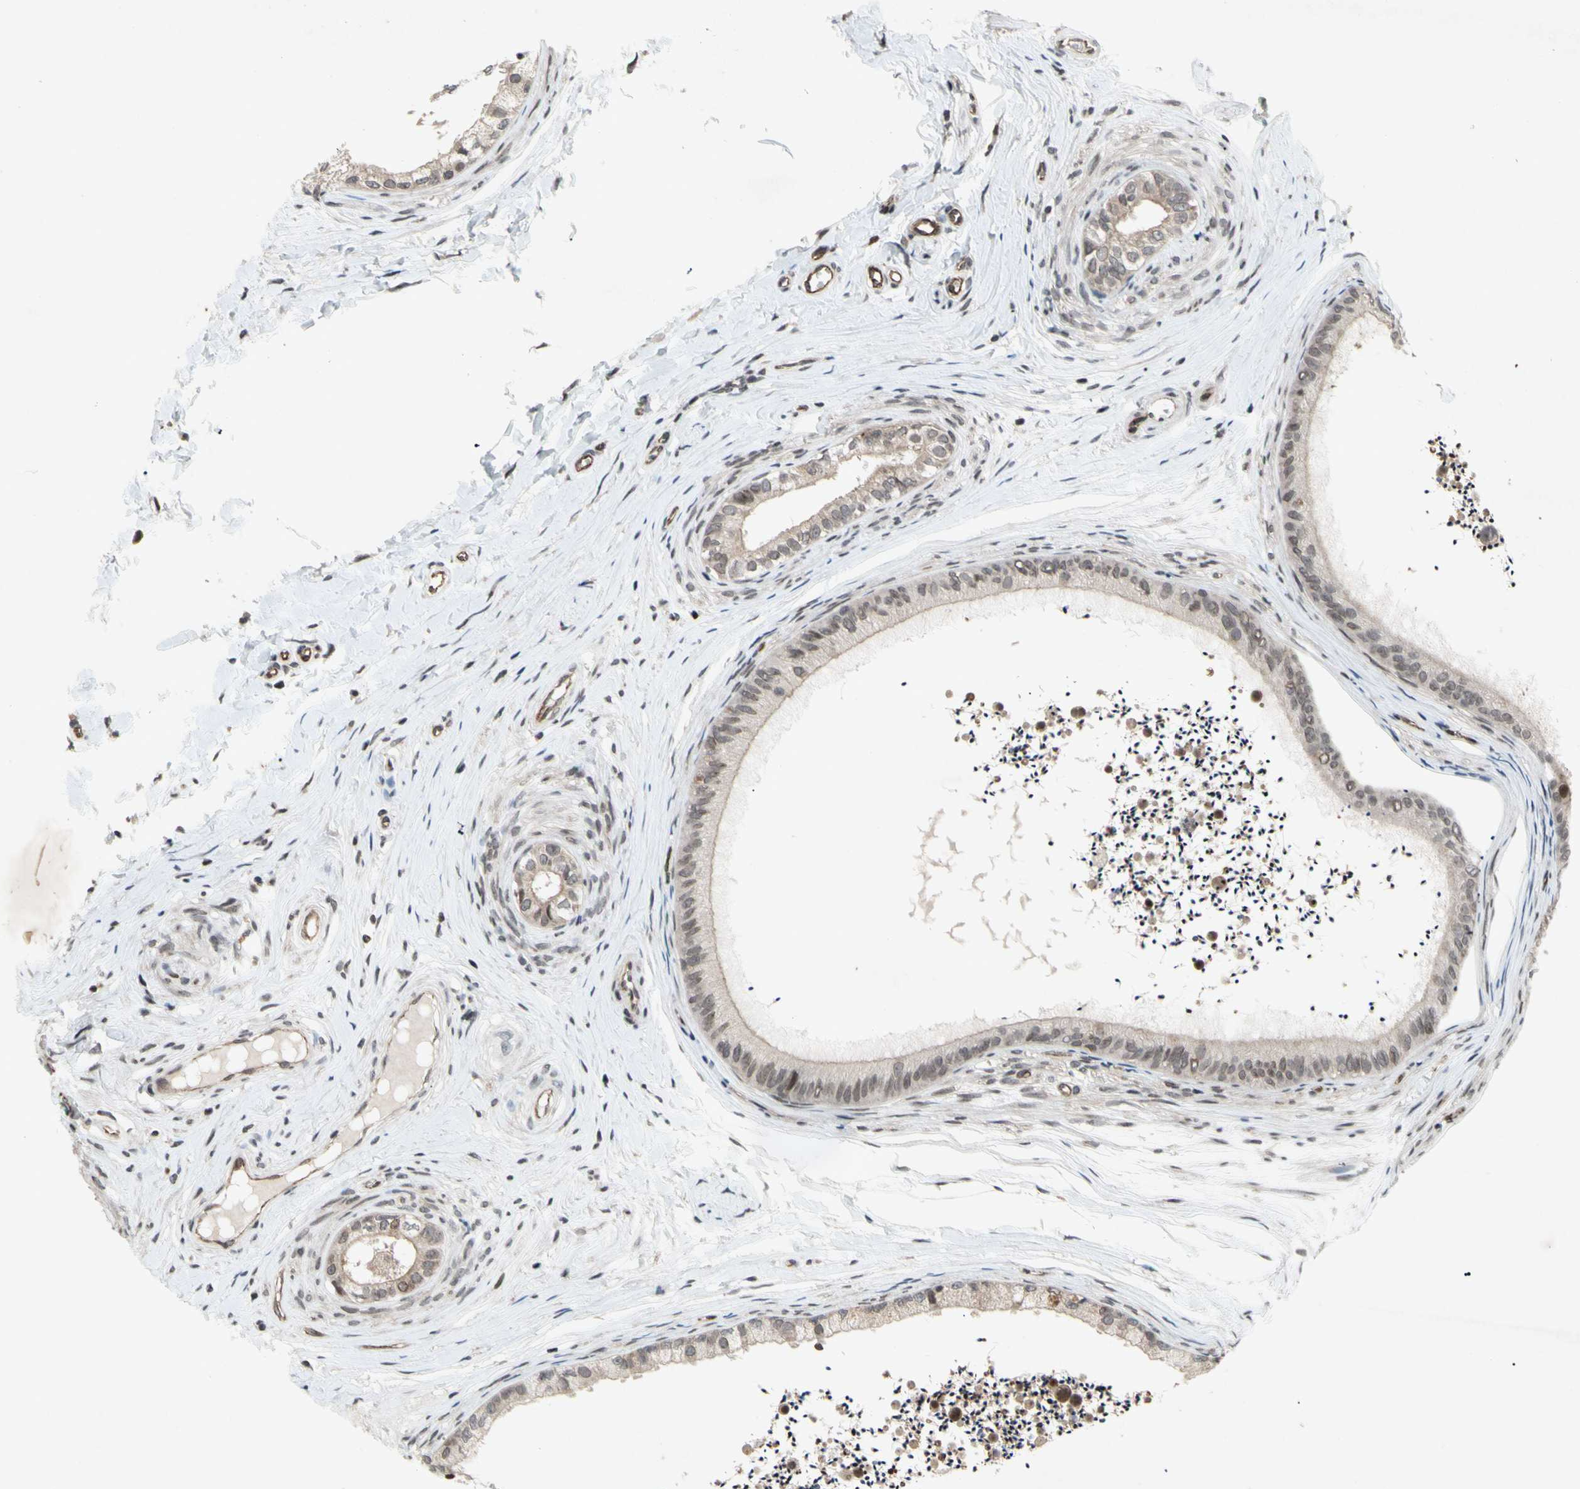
{"staining": {"intensity": "weak", "quantity": "25%-75%", "location": "cytoplasmic/membranous,nuclear"}, "tissue": "epididymis", "cell_type": "Glandular cells", "image_type": "normal", "snomed": [{"axis": "morphology", "description": "Normal tissue, NOS"}, {"axis": "topography", "description": "Epididymis"}], "caption": "This histopathology image exhibits immunohistochemistry (IHC) staining of unremarkable human epididymis, with low weak cytoplasmic/membranous,nuclear expression in about 25%-75% of glandular cells.", "gene": "XPO1", "patient": {"sex": "male", "age": 56}}